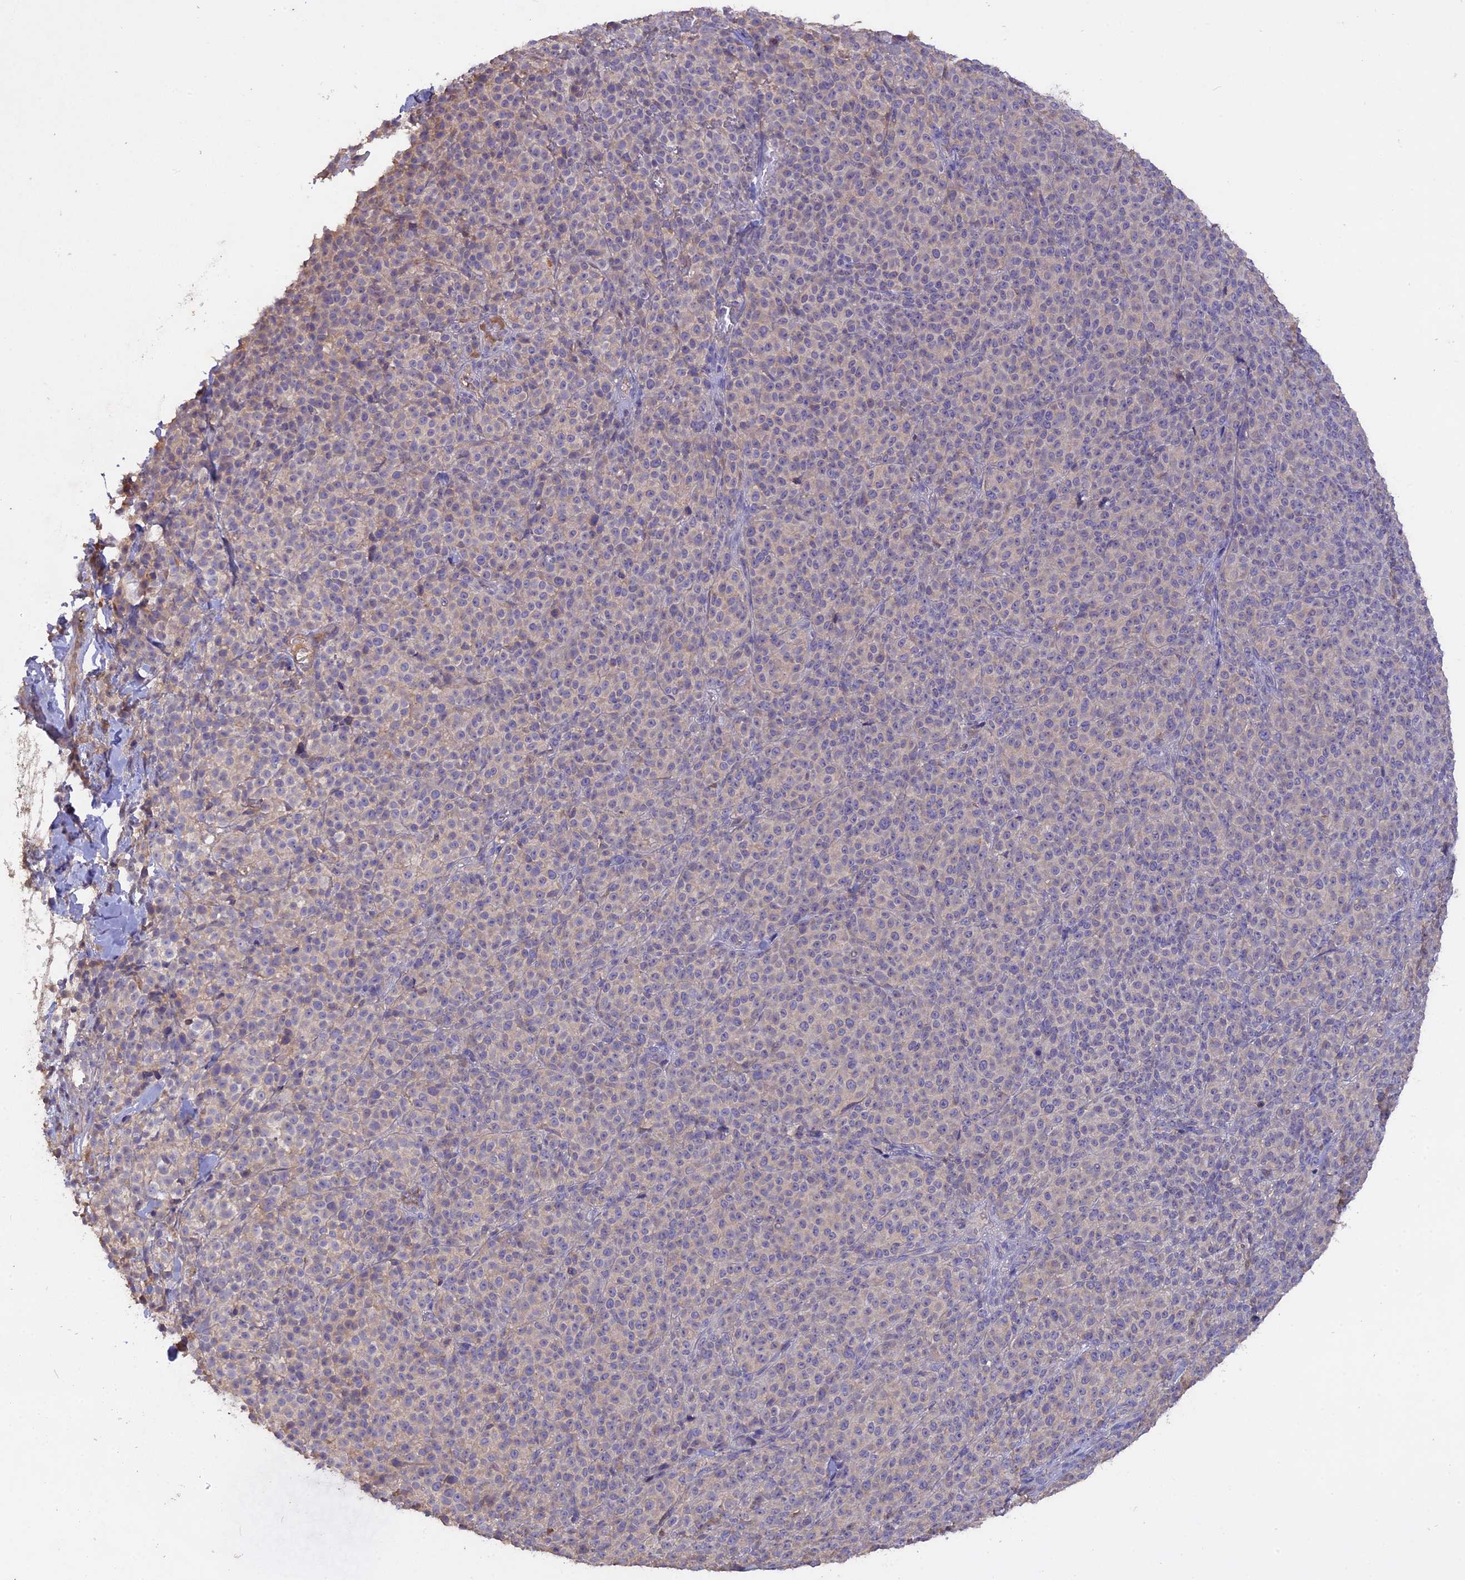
{"staining": {"intensity": "negative", "quantity": "none", "location": "none"}, "tissue": "melanoma", "cell_type": "Tumor cells", "image_type": "cancer", "snomed": [{"axis": "morphology", "description": "Normal tissue, NOS"}, {"axis": "morphology", "description": "Malignant melanoma, NOS"}, {"axis": "topography", "description": "Skin"}], "caption": "Immunohistochemistry (IHC) of human melanoma displays no expression in tumor cells.", "gene": "SLC26A4", "patient": {"sex": "female", "age": 34}}